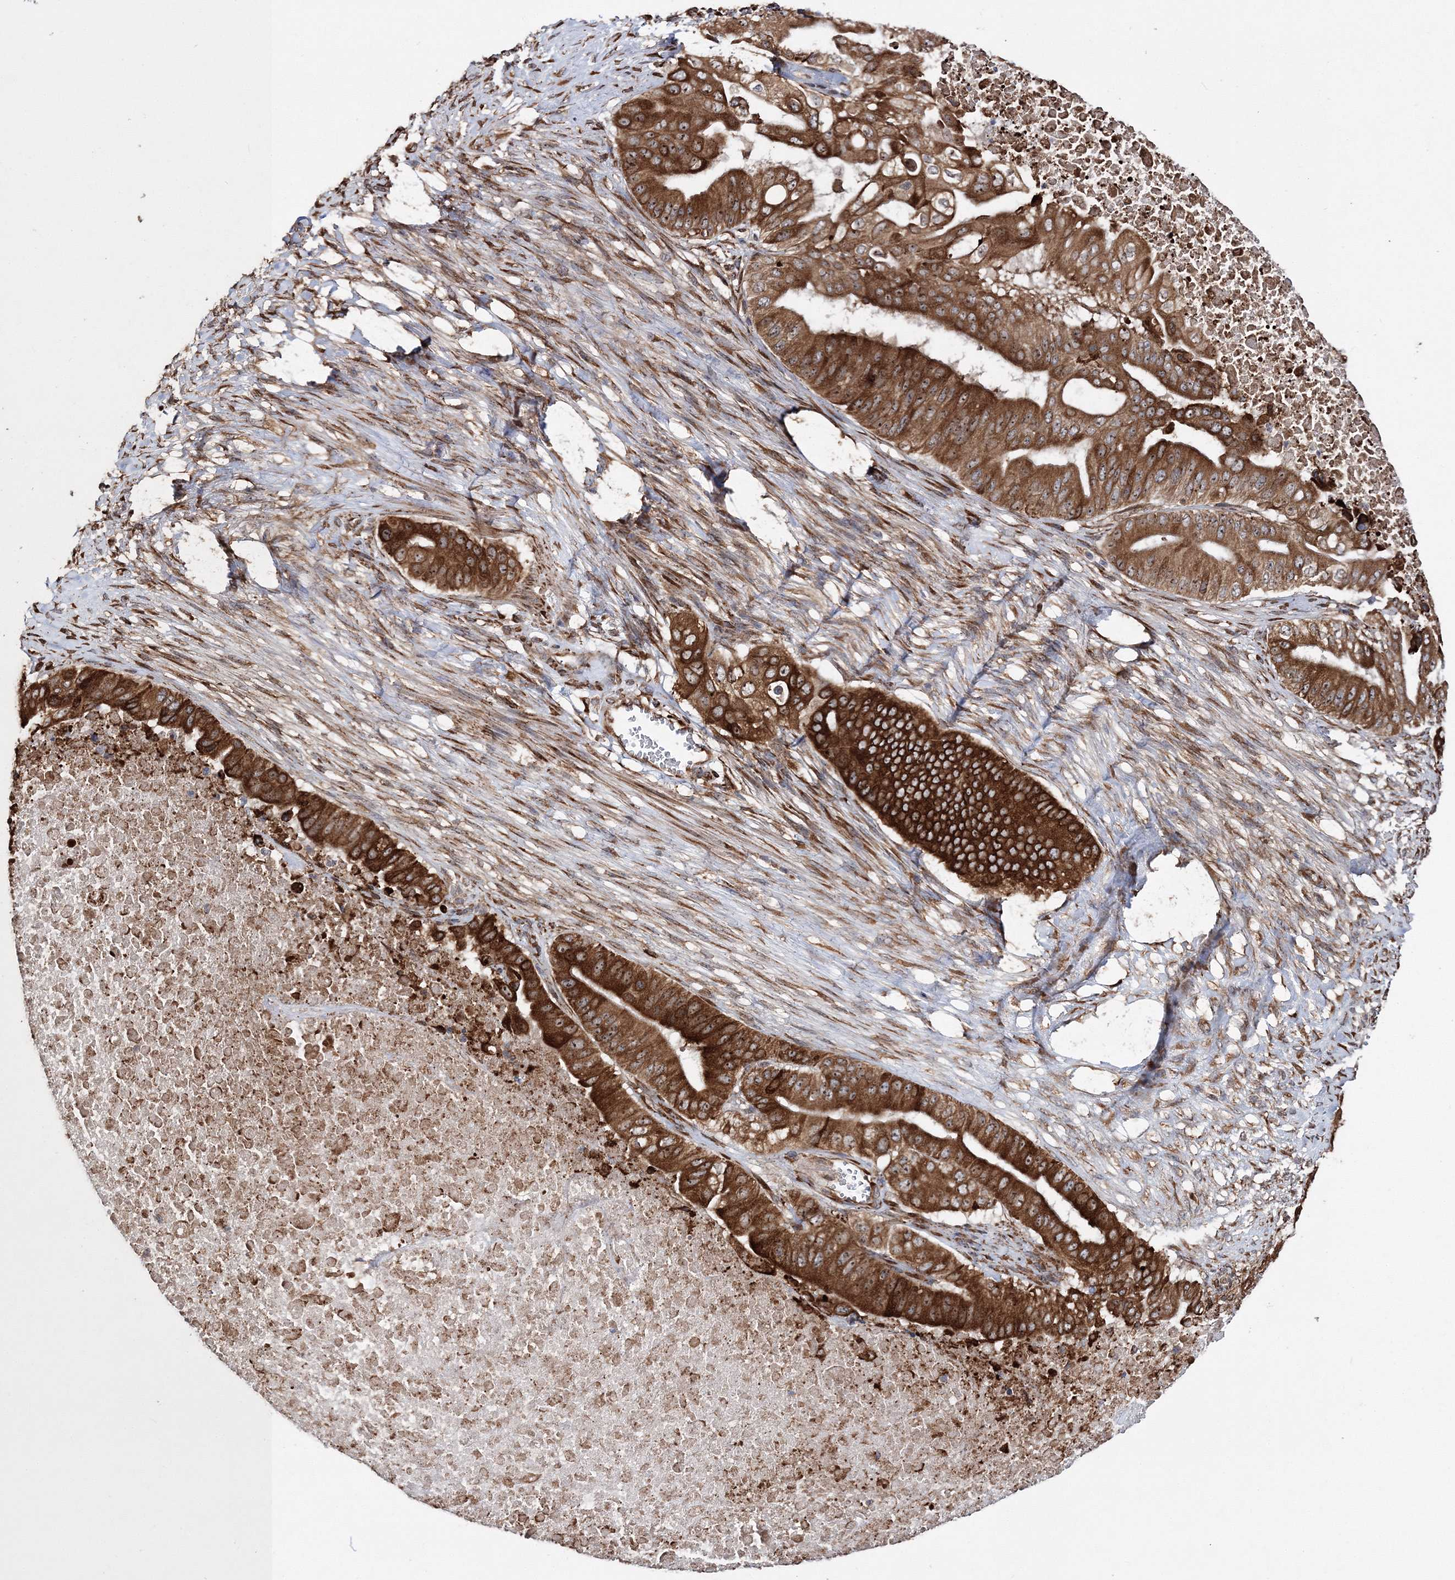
{"staining": {"intensity": "strong", "quantity": ">75%", "location": "cytoplasmic/membranous"}, "tissue": "pancreatic cancer", "cell_type": "Tumor cells", "image_type": "cancer", "snomed": [{"axis": "morphology", "description": "Adenocarcinoma, NOS"}, {"axis": "topography", "description": "Pancreas"}], "caption": "IHC (DAB) staining of human pancreatic adenocarcinoma reveals strong cytoplasmic/membranous protein staining in about >75% of tumor cells.", "gene": "SCRN3", "patient": {"sex": "female", "age": 77}}